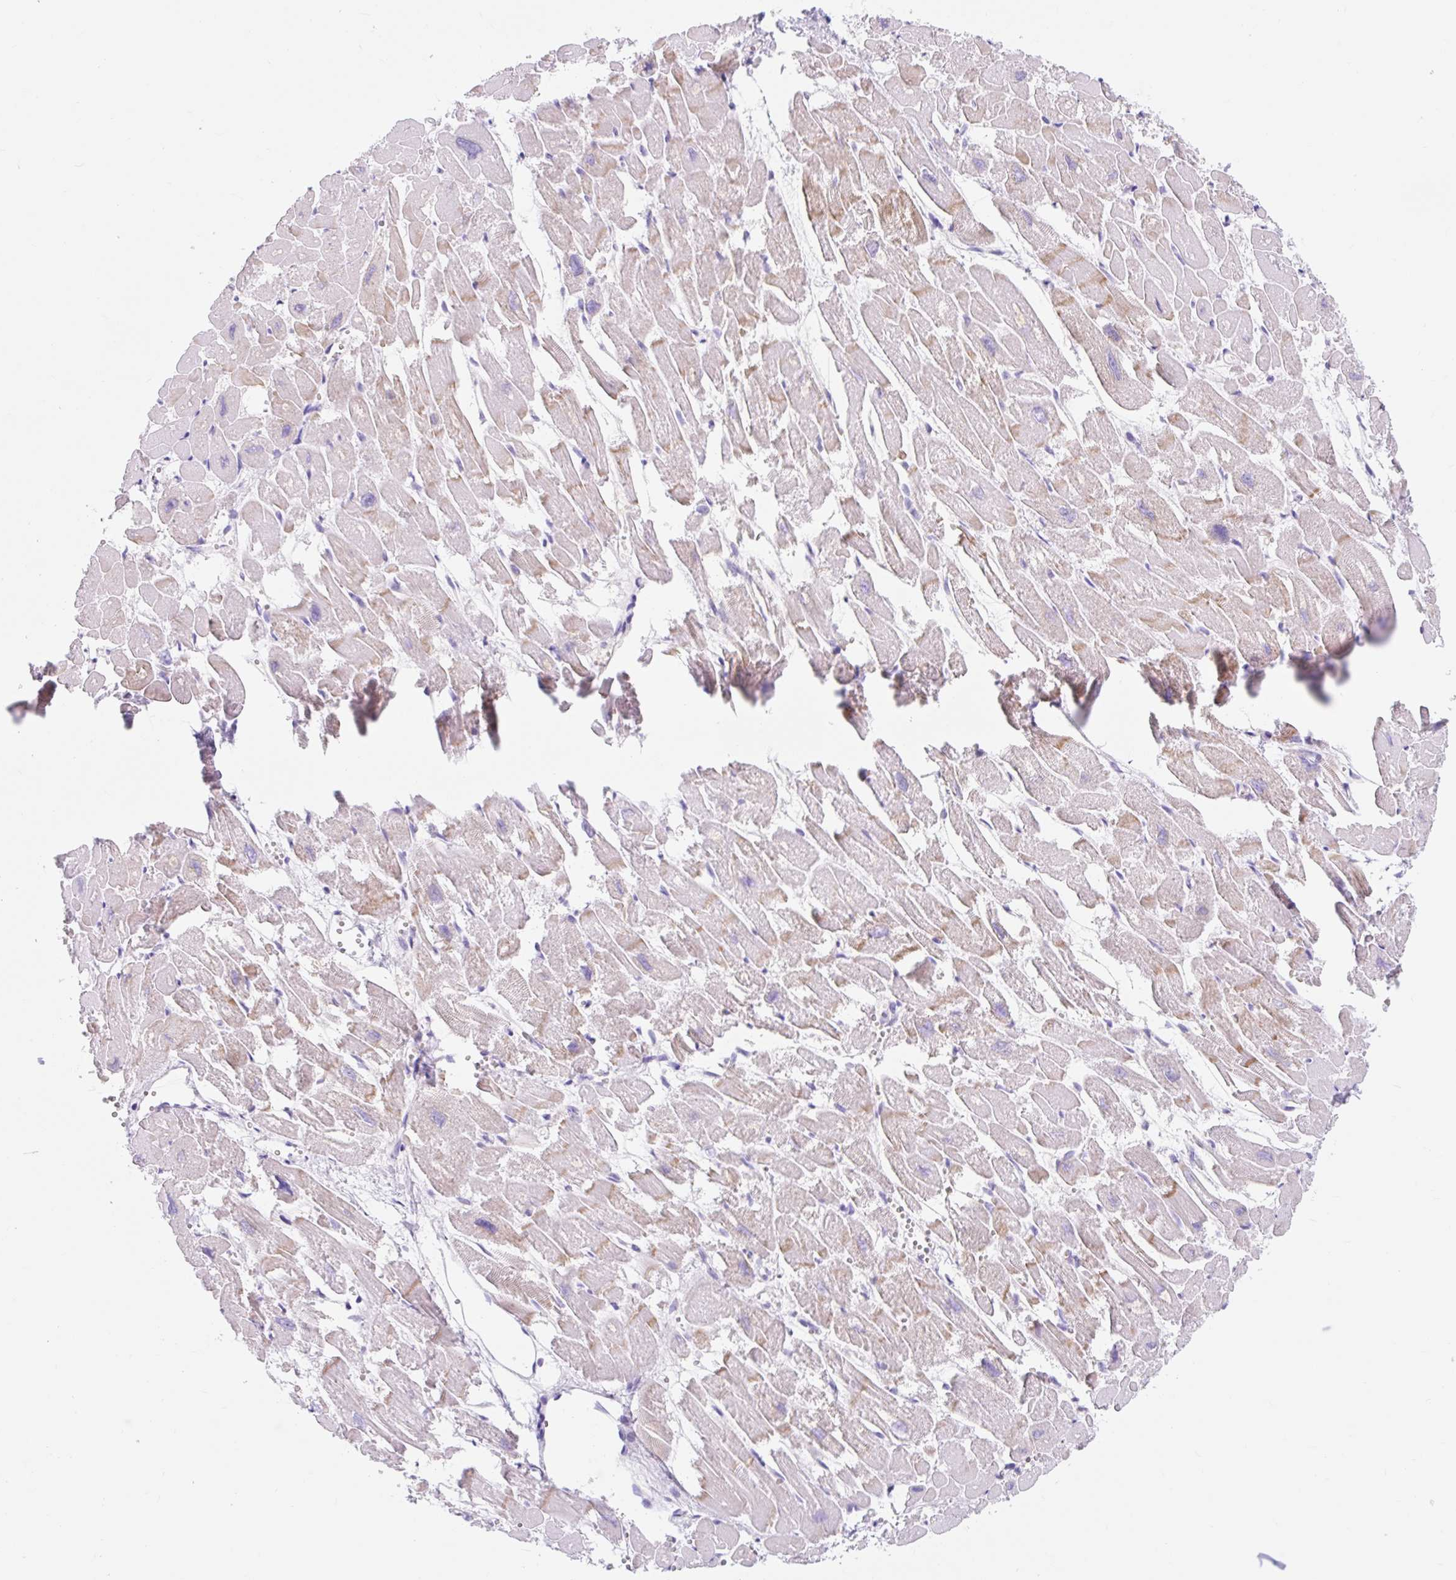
{"staining": {"intensity": "moderate", "quantity": "<25%", "location": "cytoplasmic/membranous"}, "tissue": "heart muscle", "cell_type": "Cardiomyocytes", "image_type": "normal", "snomed": [{"axis": "morphology", "description": "Normal tissue, NOS"}, {"axis": "topography", "description": "Heart"}], "caption": "Heart muscle stained with IHC demonstrates moderate cytoplasmic/membranous staining in approximately <25% of cardiomyocytes.", "gene": "SLC28A1", "patient": {"sex": "male", "age": 54}}